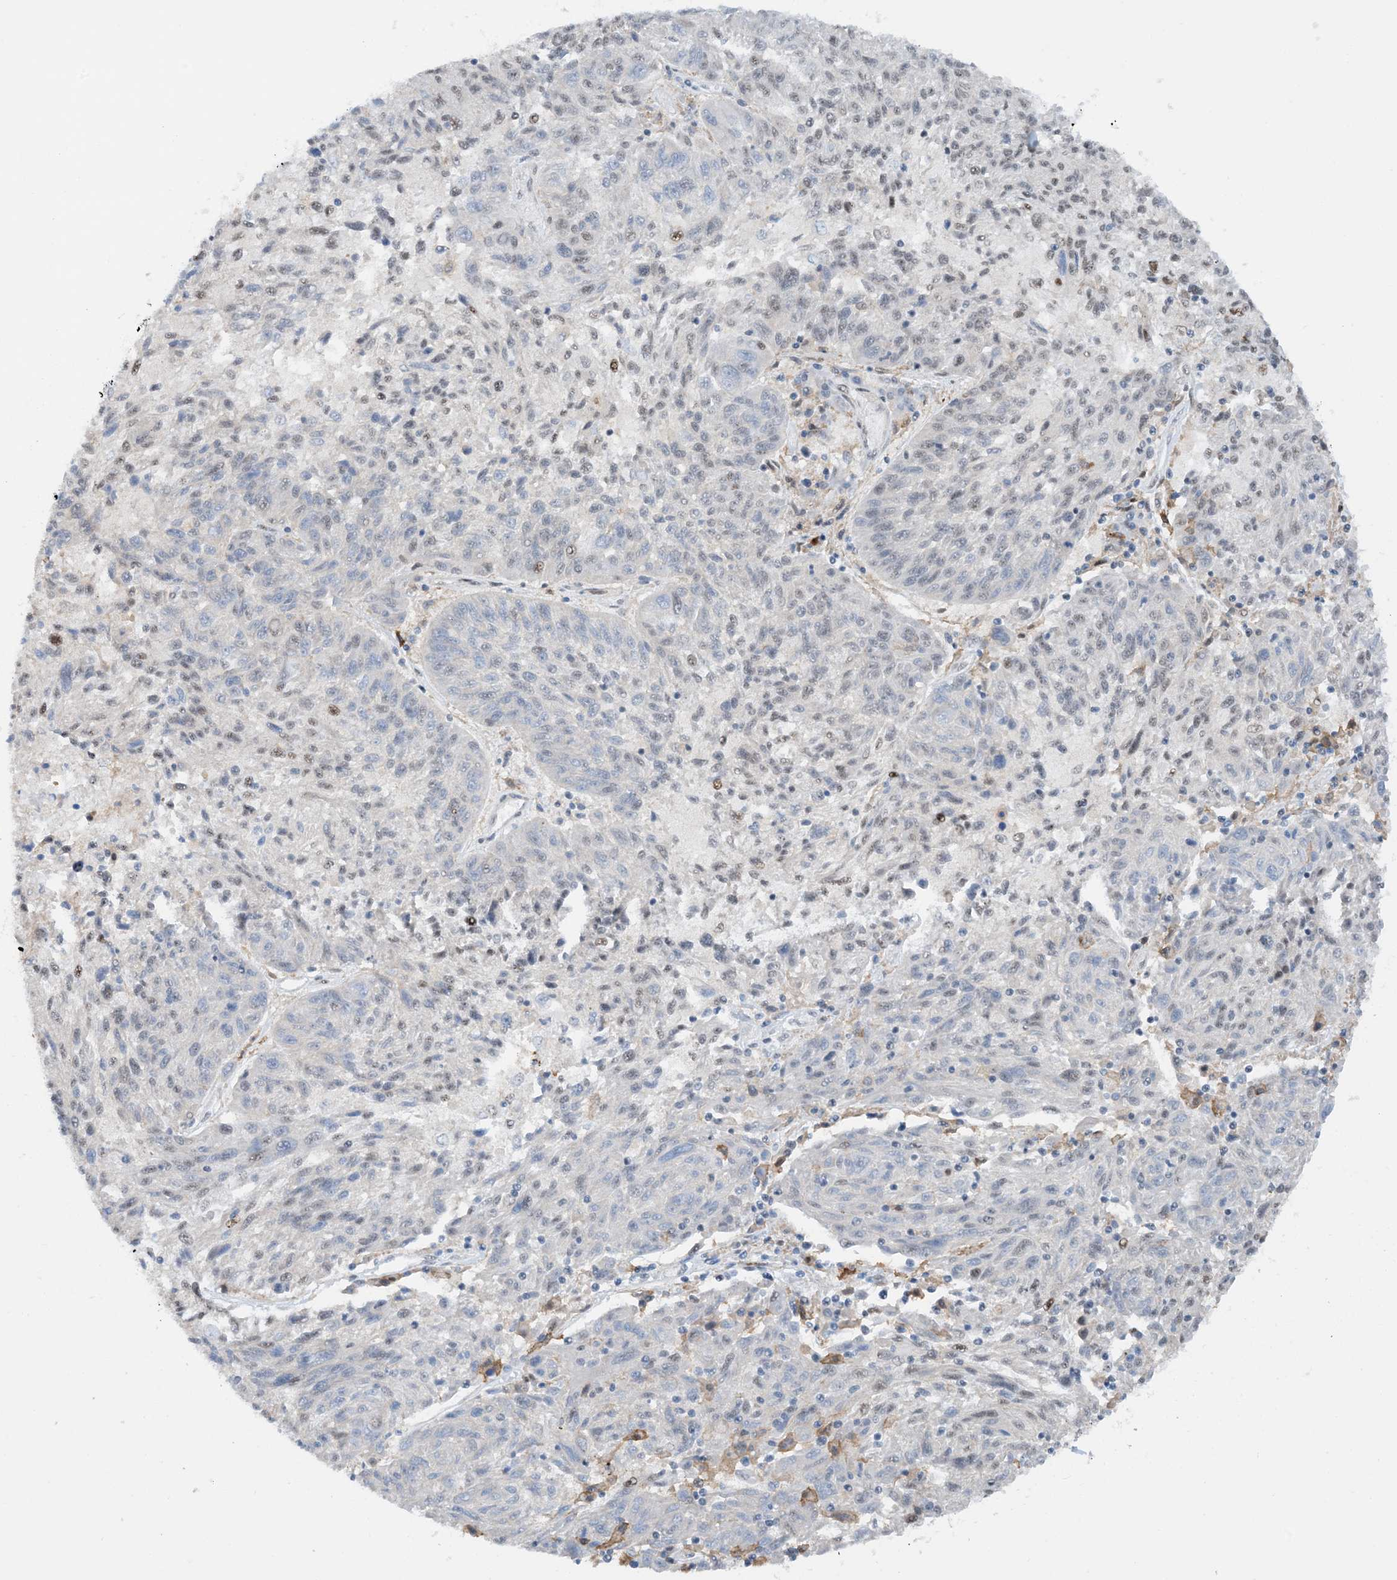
{"staining": {"intensity": "weak", "quantity": "<25%", "location": "nuclear"}, "tissue": "melanoma", "cell_type": "Tumor cells", "image_type": "cancer", "snomed": [{"axis": "morphology", "description": "Malignant melanoma, NOS"}, {"axis": "topography", "description": "Skin"}], "caption": "The IHC micrograph has no significant positivity in tumor cells of melanoma tissue. The staining was performed using DAB (3,3'-diaminobenzidine) to visualize the protein expression in brown, while the nuclei were stained in blue with hematoxylin (Magnification: 20x).", "gene": "HEMK1", "patient": {"sex": "male", "age": 53}}